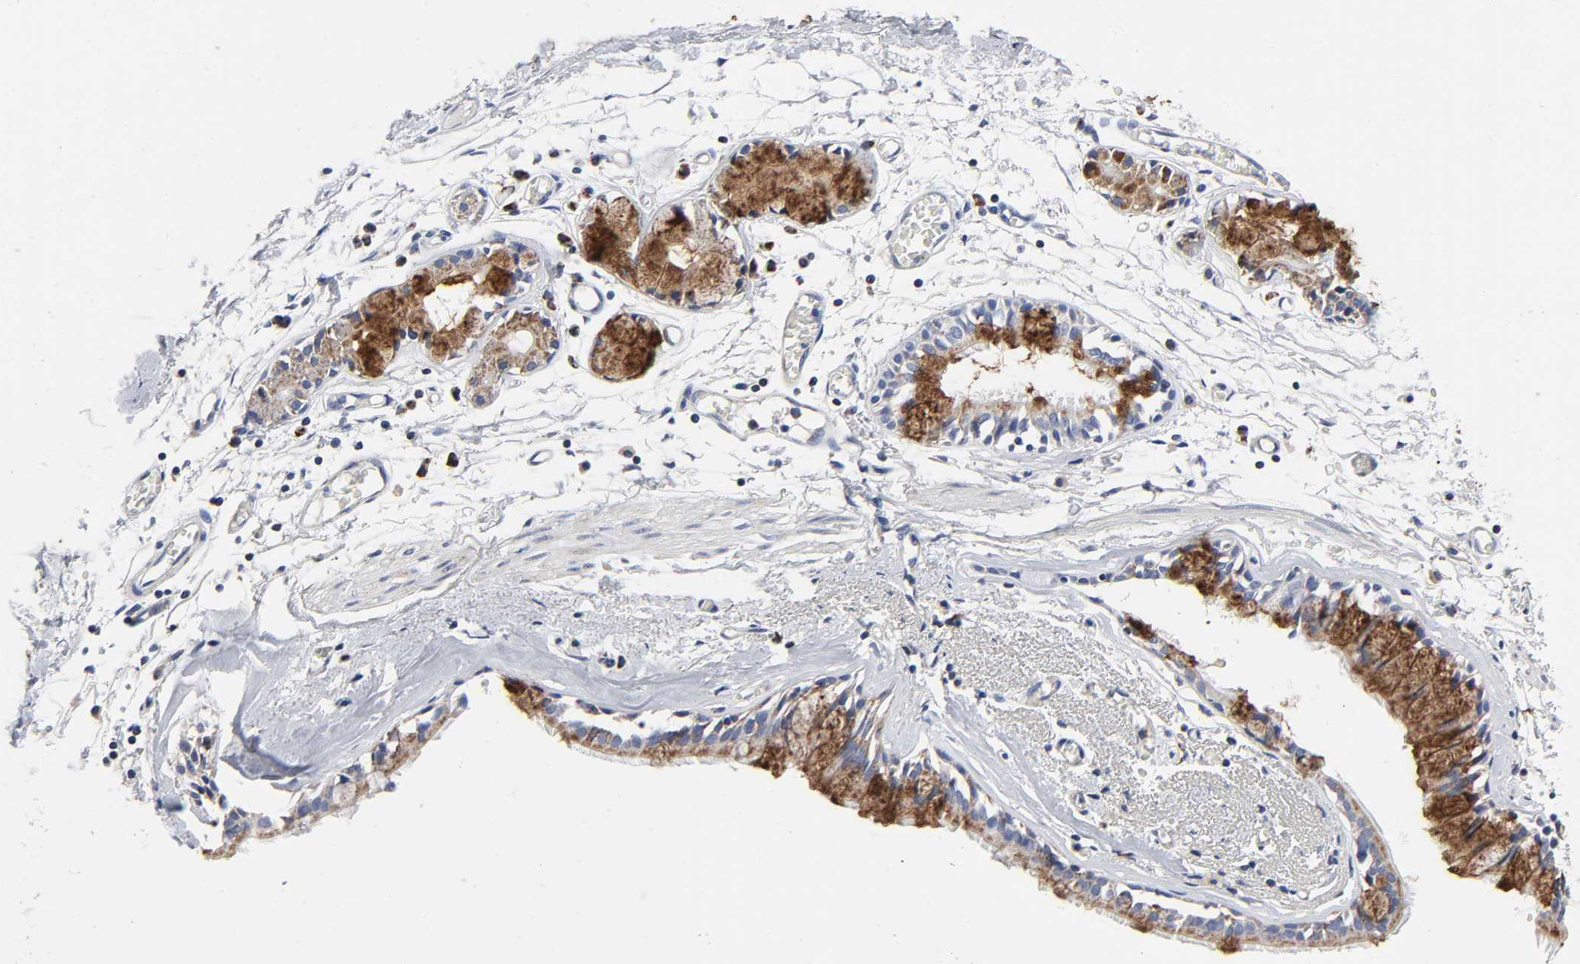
{"staining": {"intensity": "strong", "quantity": "25%-75%", "location": "cytoplasmic/membranous"}, "tissue": "bronchus", "cell_type": "Respiratory epithelial cells", "image_type": "normal", "snomed": [{"axis": "morphology", "description": "Normal tissue, NOS"}, {"axis": "topography", "description": "Bronchus"}, {"axis": "topography", "description": "Lung"}], "caption": "Immunohistochemical staining of unremarkable human bronchus exhibits strong cytoplasmic/membranous protein expression in about 25%-75% of respiratory epithelial cells.", "gene": "AOPEP", "patient": {"sex": "female", "age": 56}}